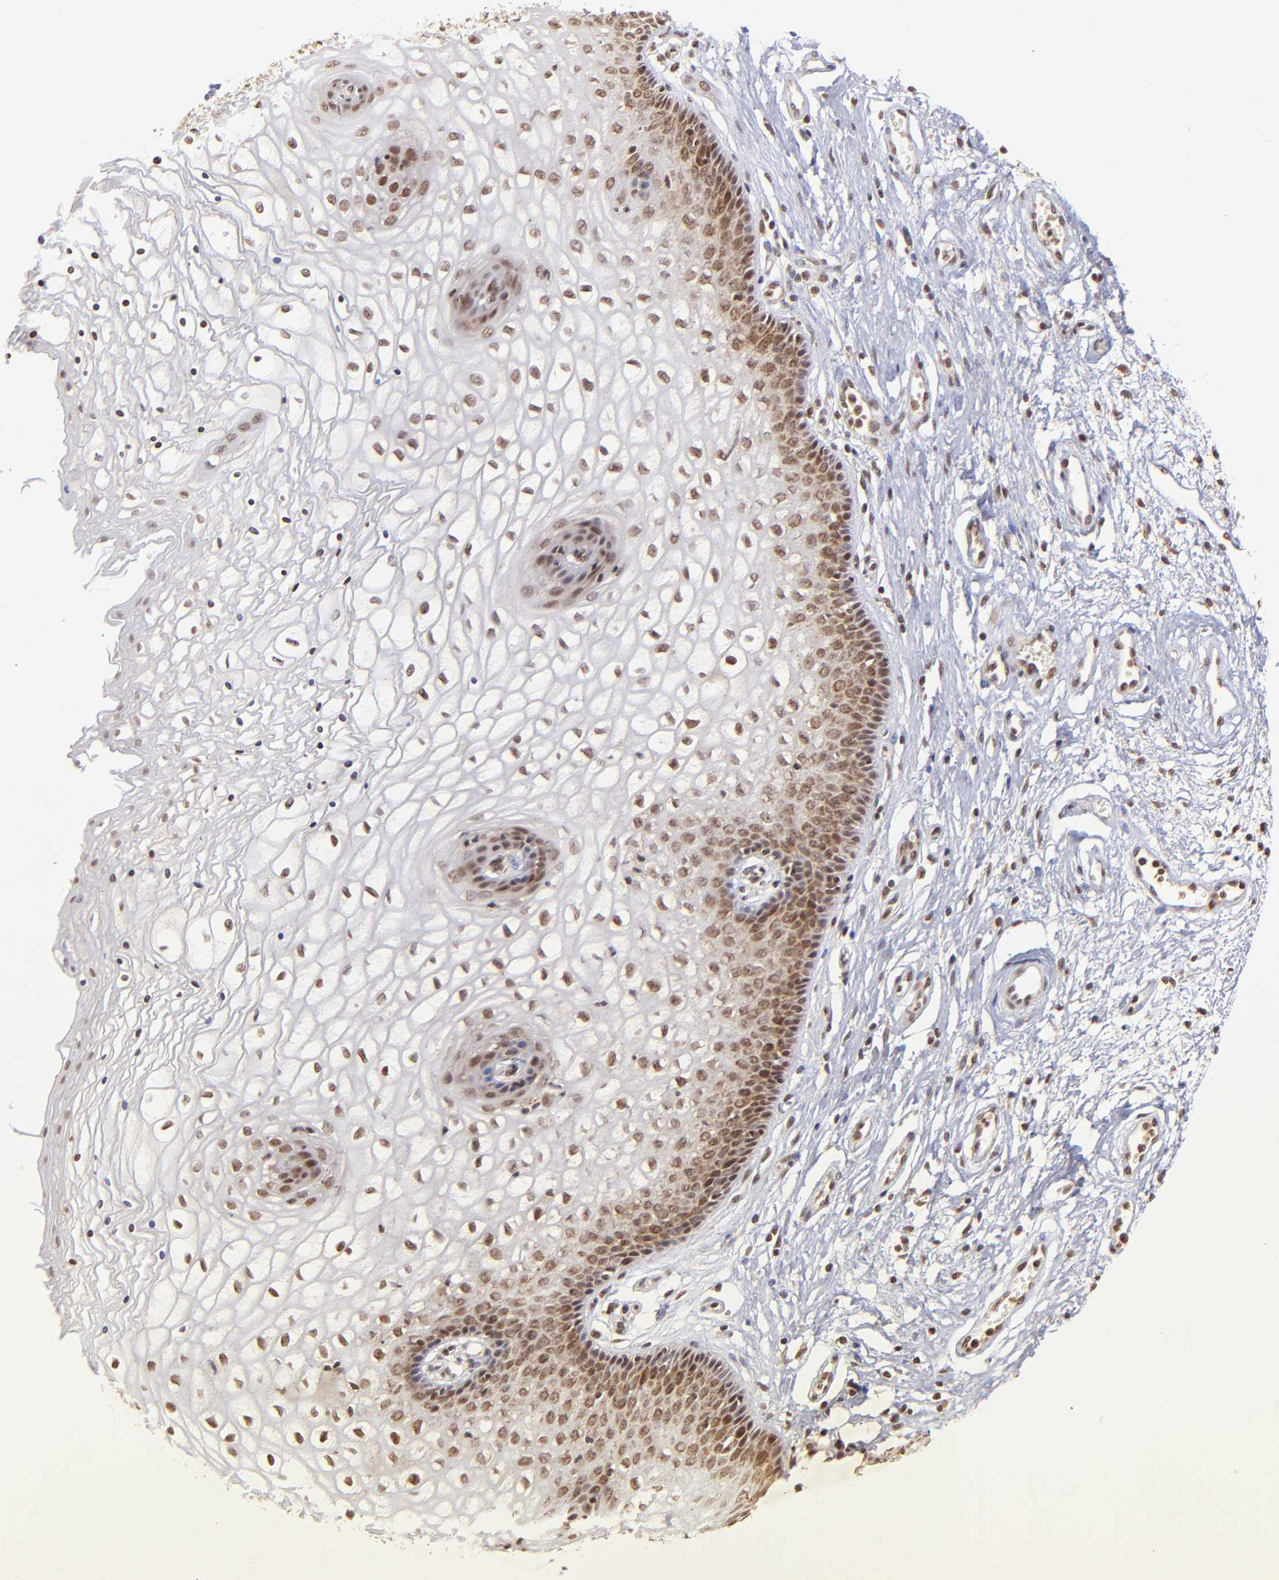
{"staining": {"intensity": "strong", "quantity": ">75%", "location": "nuclear"}, "tissue": "vagina", "cell_type": "Squamous epithelial cells", "image_type": "normal", "snomed": [{"axis": "morphology", "description": "Normal tissue, NOS"}, {"axis": "topography", "description": "Vagina"}], "caption": "Brown immunohistochemical staining in normal human vagina shows strong nuclear staining in approximately >75% of squamous epithelial cells. Immunohistochemistry stains the protein in brown and the nuclei are stained blue.", "gene": "MED15", "patient": {"sex": "female", "age": 34}}